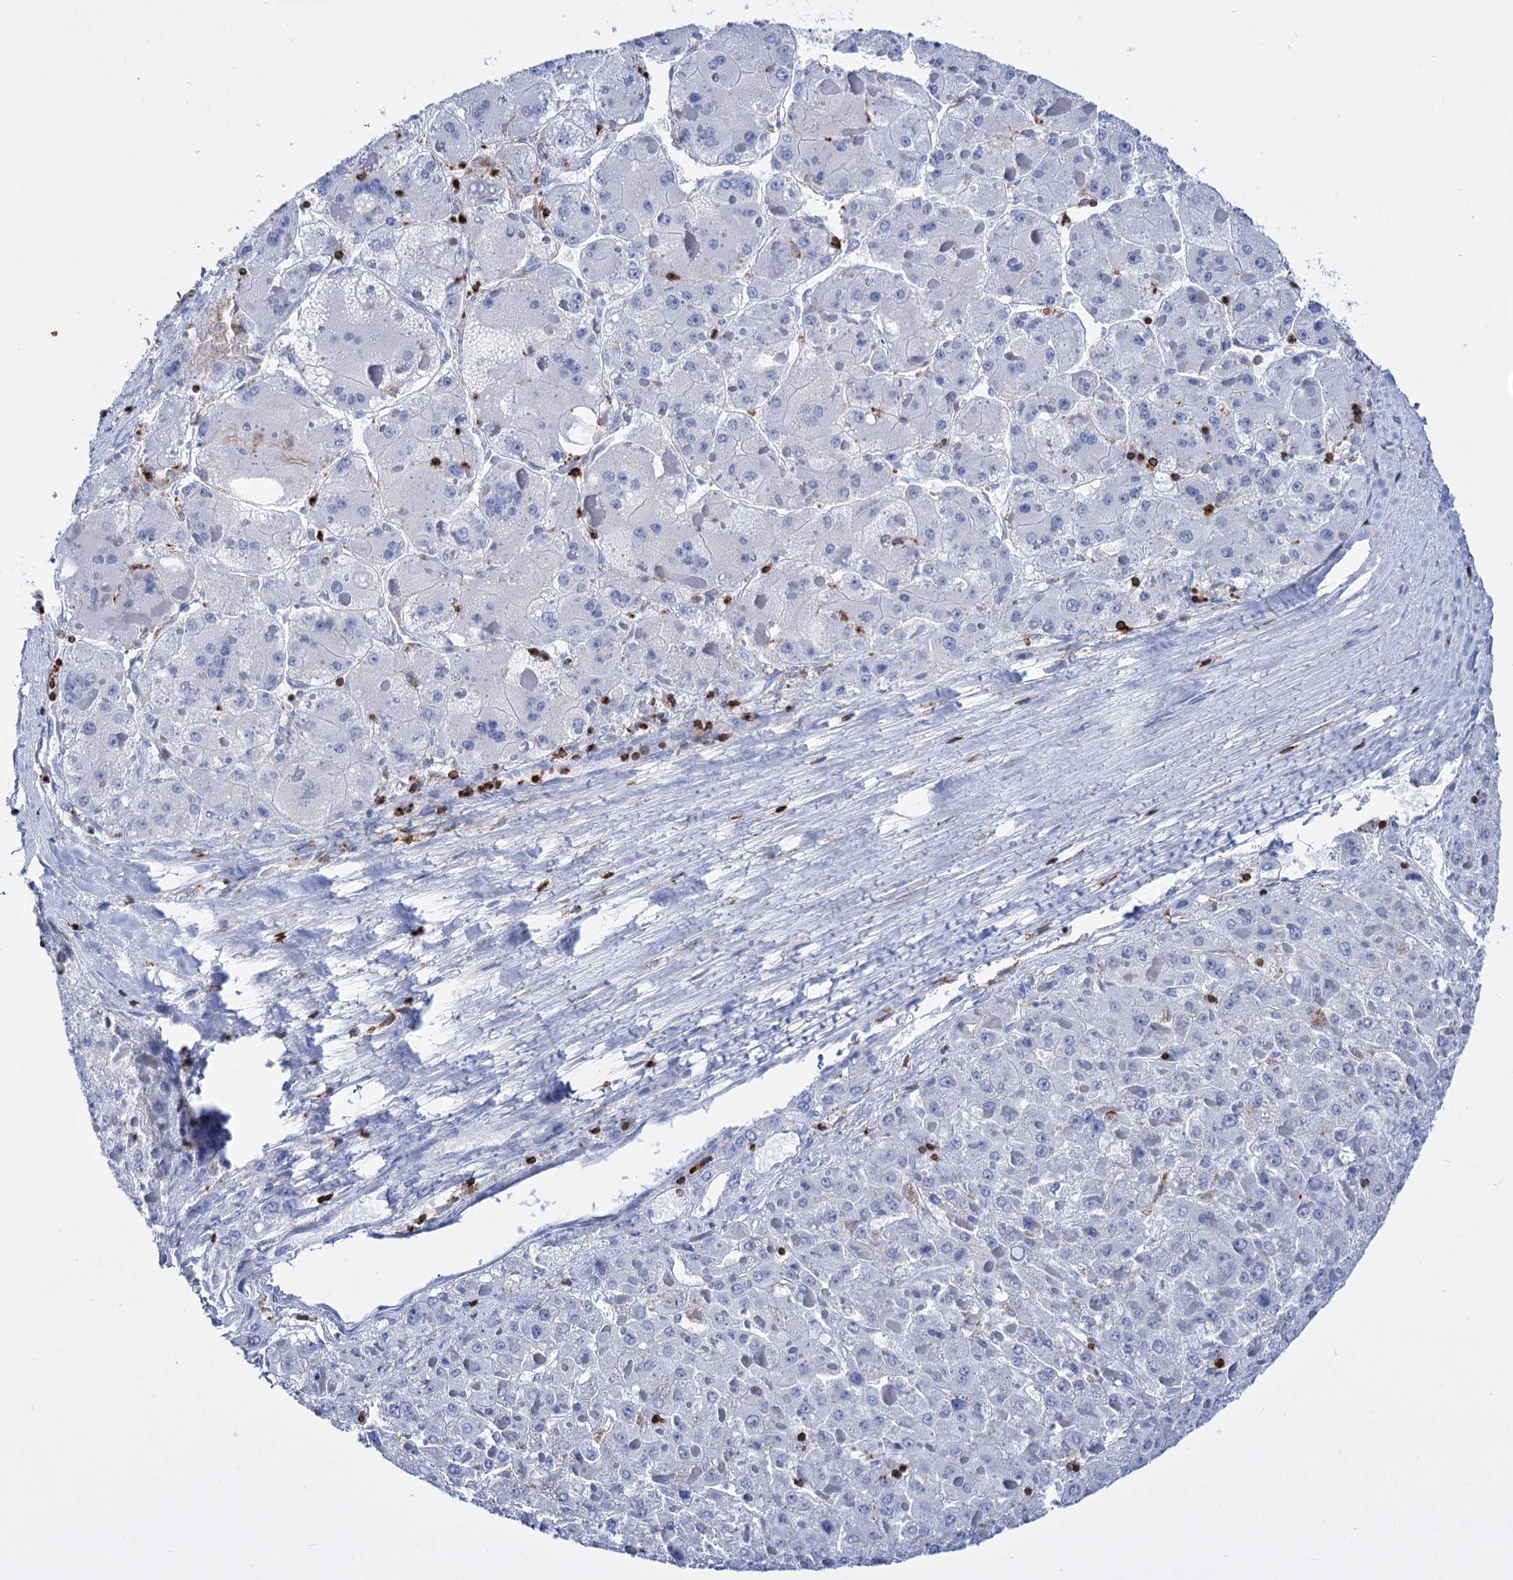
{"staining": {"intensity": "negative", "quantity": "none", "location": "none"}, "tissue": "liver cancer", "cell_type": "Tumor cells", "image_type": "cancer", "snomed": [{"axis": "morphology", "description": "Carcinoma, Hepatocellular, NOS"}, {"axis": "topography", "description": "Liver"}], "caption": "This is an immunohistochemistry photomicrograph of liver cancer (hepatocellular carcinoma). There is no positivity in tumor cells.", "gene": "DEF6", "patient": {"sex": "female", "age": 73}}